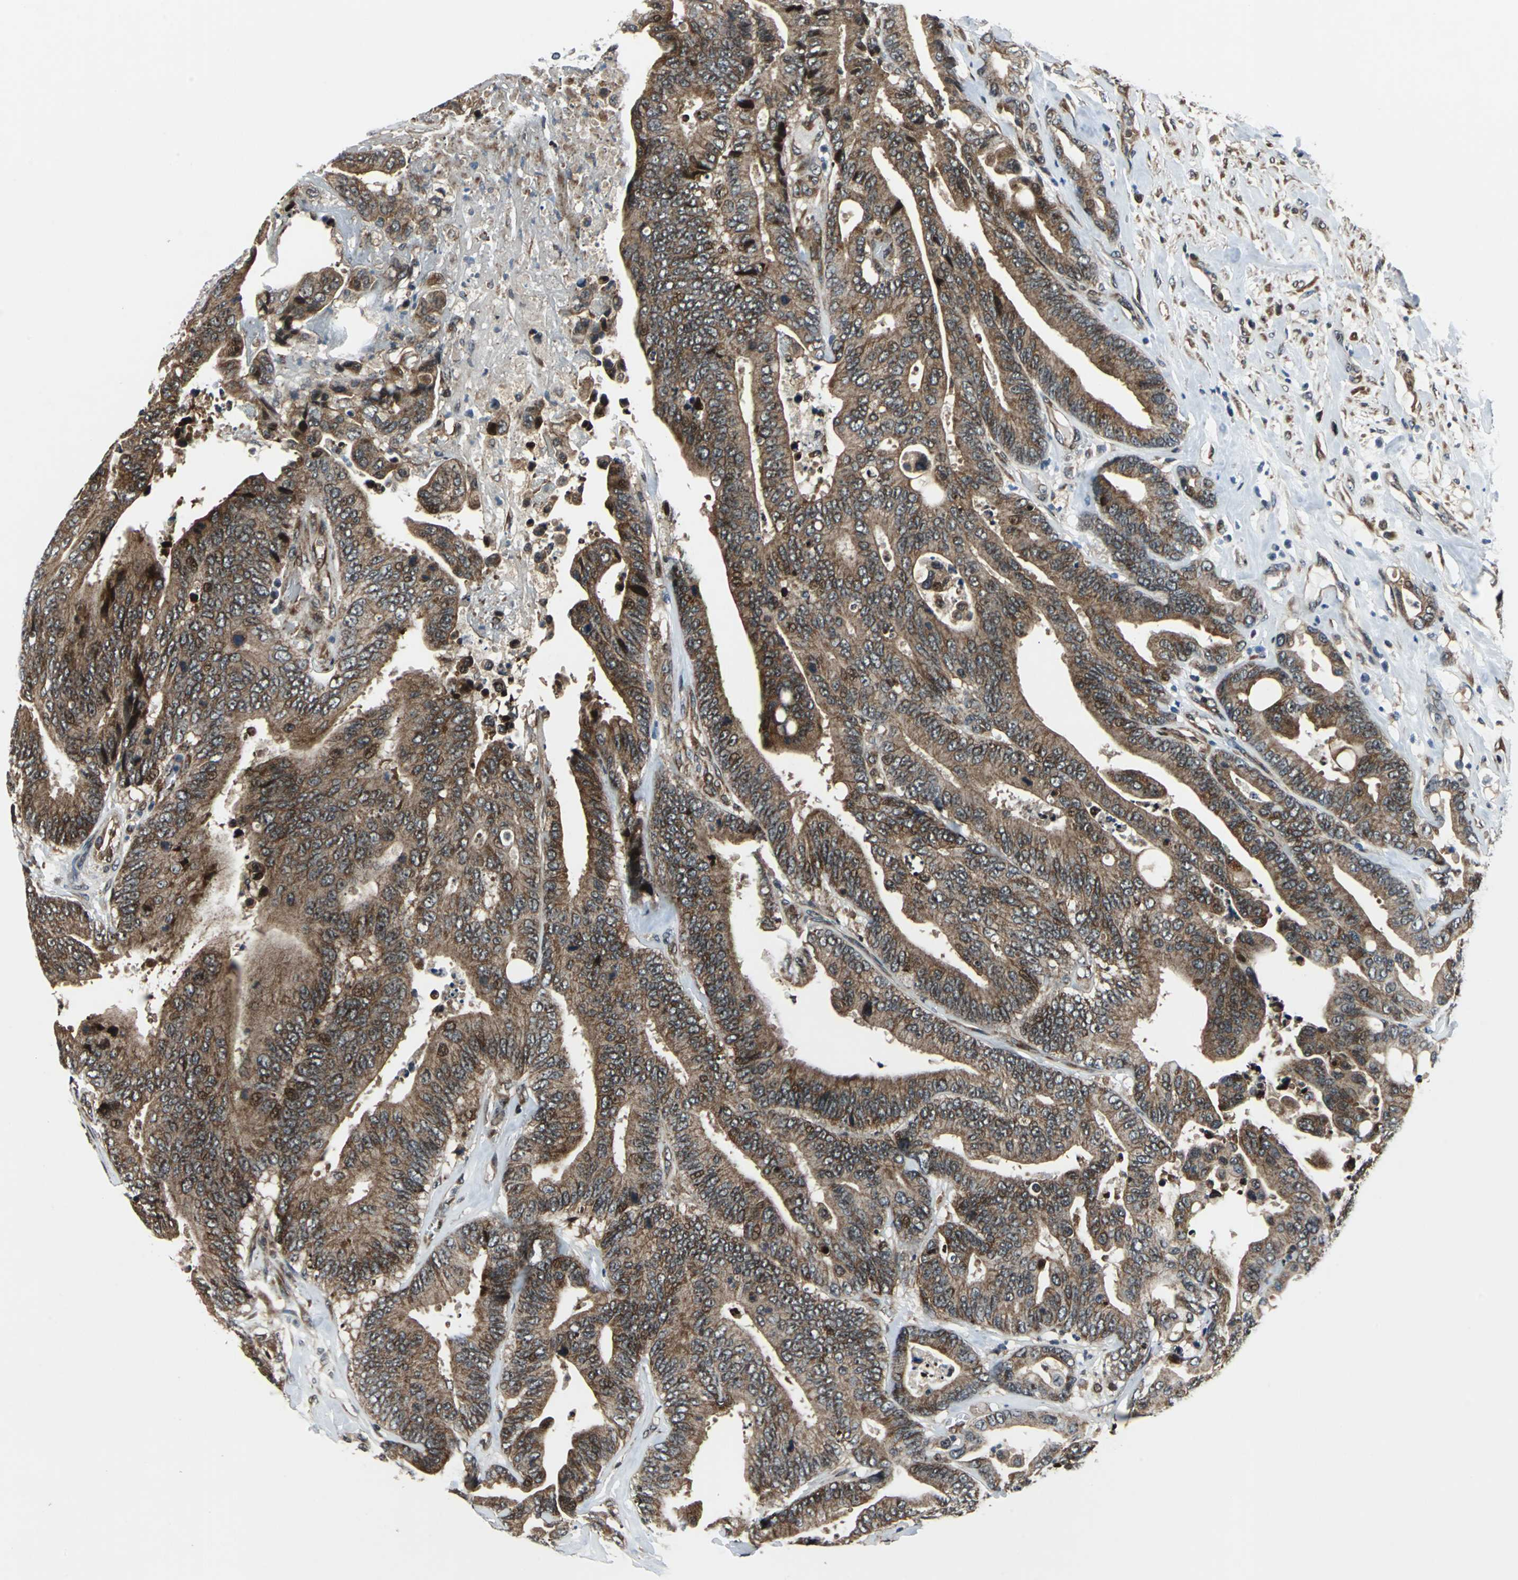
{"staining": {"intensity": "strong", "quantity": ">75%", "location": "cytoplasmic/membranous"}, "tissue": "colorectal cancer", "cell_type": "Tumor cells", "image_type": "cancer", "snomed": [{"axis": "morphology", "description": "Normal tissue, NOS"}, {"axis": "morphology", "description": "Adenocarcinoma, NOS"}, {"axis": "topography", "description": "Colon"}], "caption": "This micrograph shows immunohistochemistry (IHC) staining of human colorectal cancer (adenocarcinoma), with high strong cytoplasmic/membranous positivity in about >75% of tumor cells.", "gene": "AATF", "patient": {"sex": "male", "age": 82}}